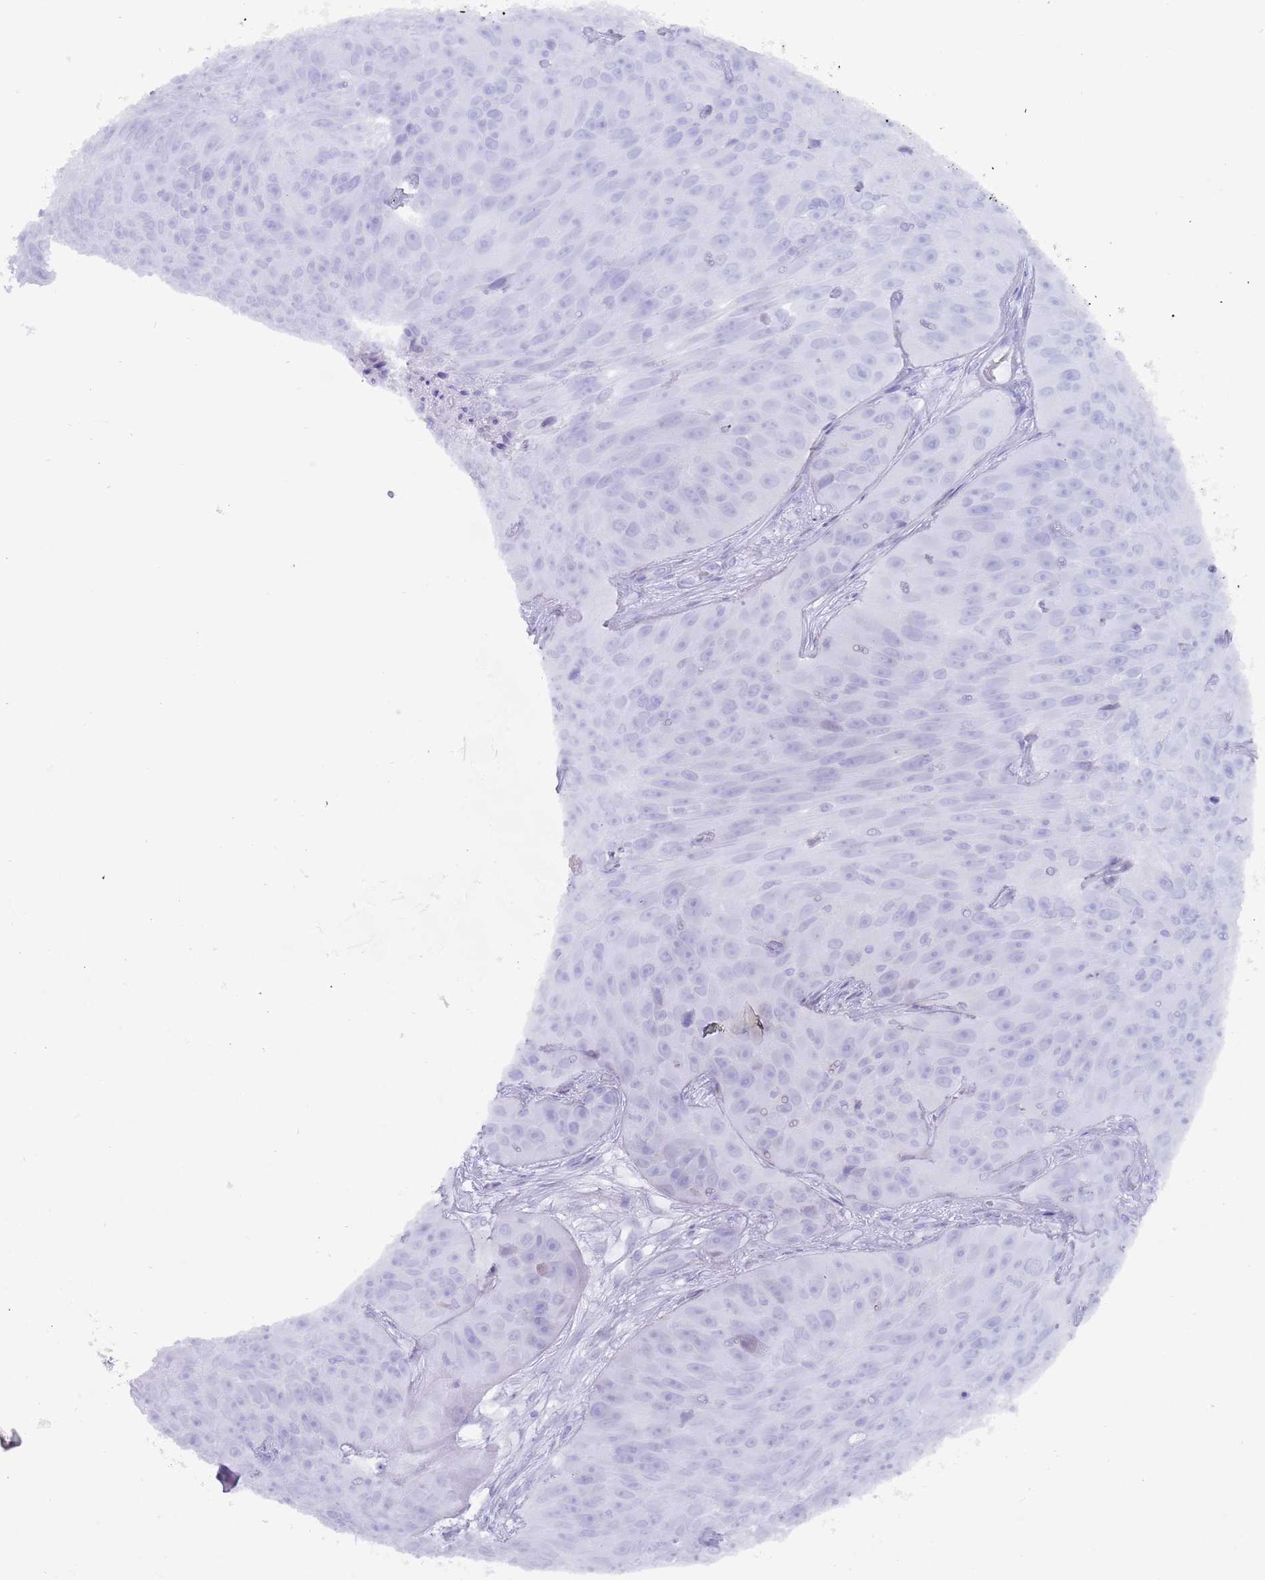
{"staining": {"intensity": "moderate", "quantity": "25%-75%", "location": "nuclear"}, "tissue": "skin cancer", "cell_type": "Tumor cells", "image_type": "cancer", "snomed": [{"axis": "morphology", "description": "Squamous cell carcinoma, NOS"}, {"axis": "topography", "description": "Skin"}], "caption": "Brown immunohistochemical staining in squamous cell carcinoma (skin) demonstrates moderate nuclear positivity in approximately 25%-75% of tumor cells. Nuclei are stained in blue.", "gene": "HDAC8", "patient": {"sex": "female", "age": 87}}